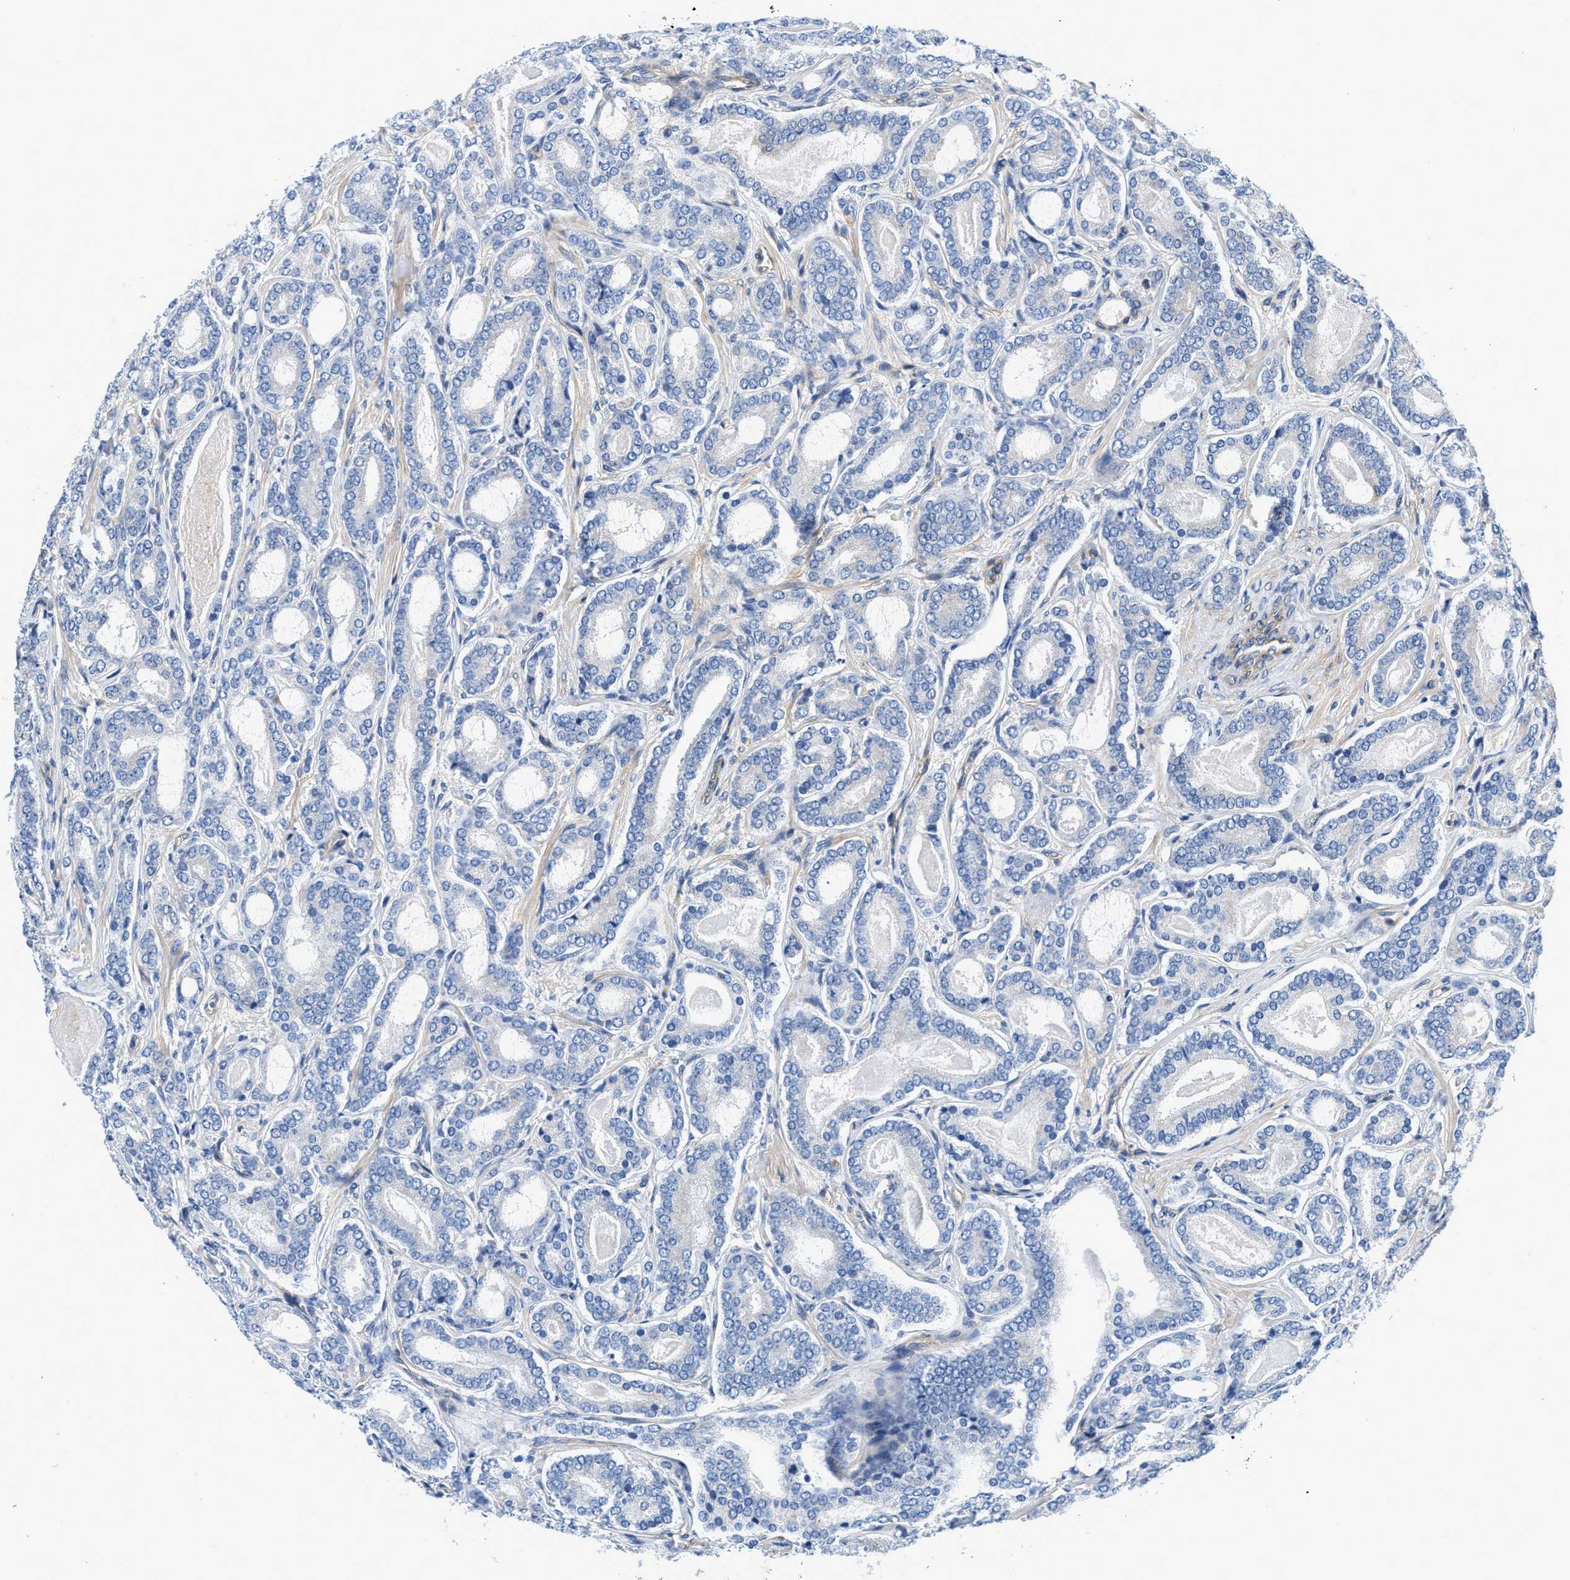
{"staining": {"intensity": "negative", "quantity": "none", "location": "none"}, "tissue": "prostate cancer", "cell_type": "Tumor cells", "image_type": "cancer", "snomed": [{"axis": "morphology", "description": "Adenocarcinoma, High grade"}, {"axis": "topography", "description": "Prostate"}], "caption": "DAB (3,3'-diaminobenzidine) immunohistochemical staining of prostate cancer (high-grade adenocarcinoma) demonstrates no significant positivity in tumor cells.", "gene": "RAPH1", "patient": {"sex": "male", "age": 60}}